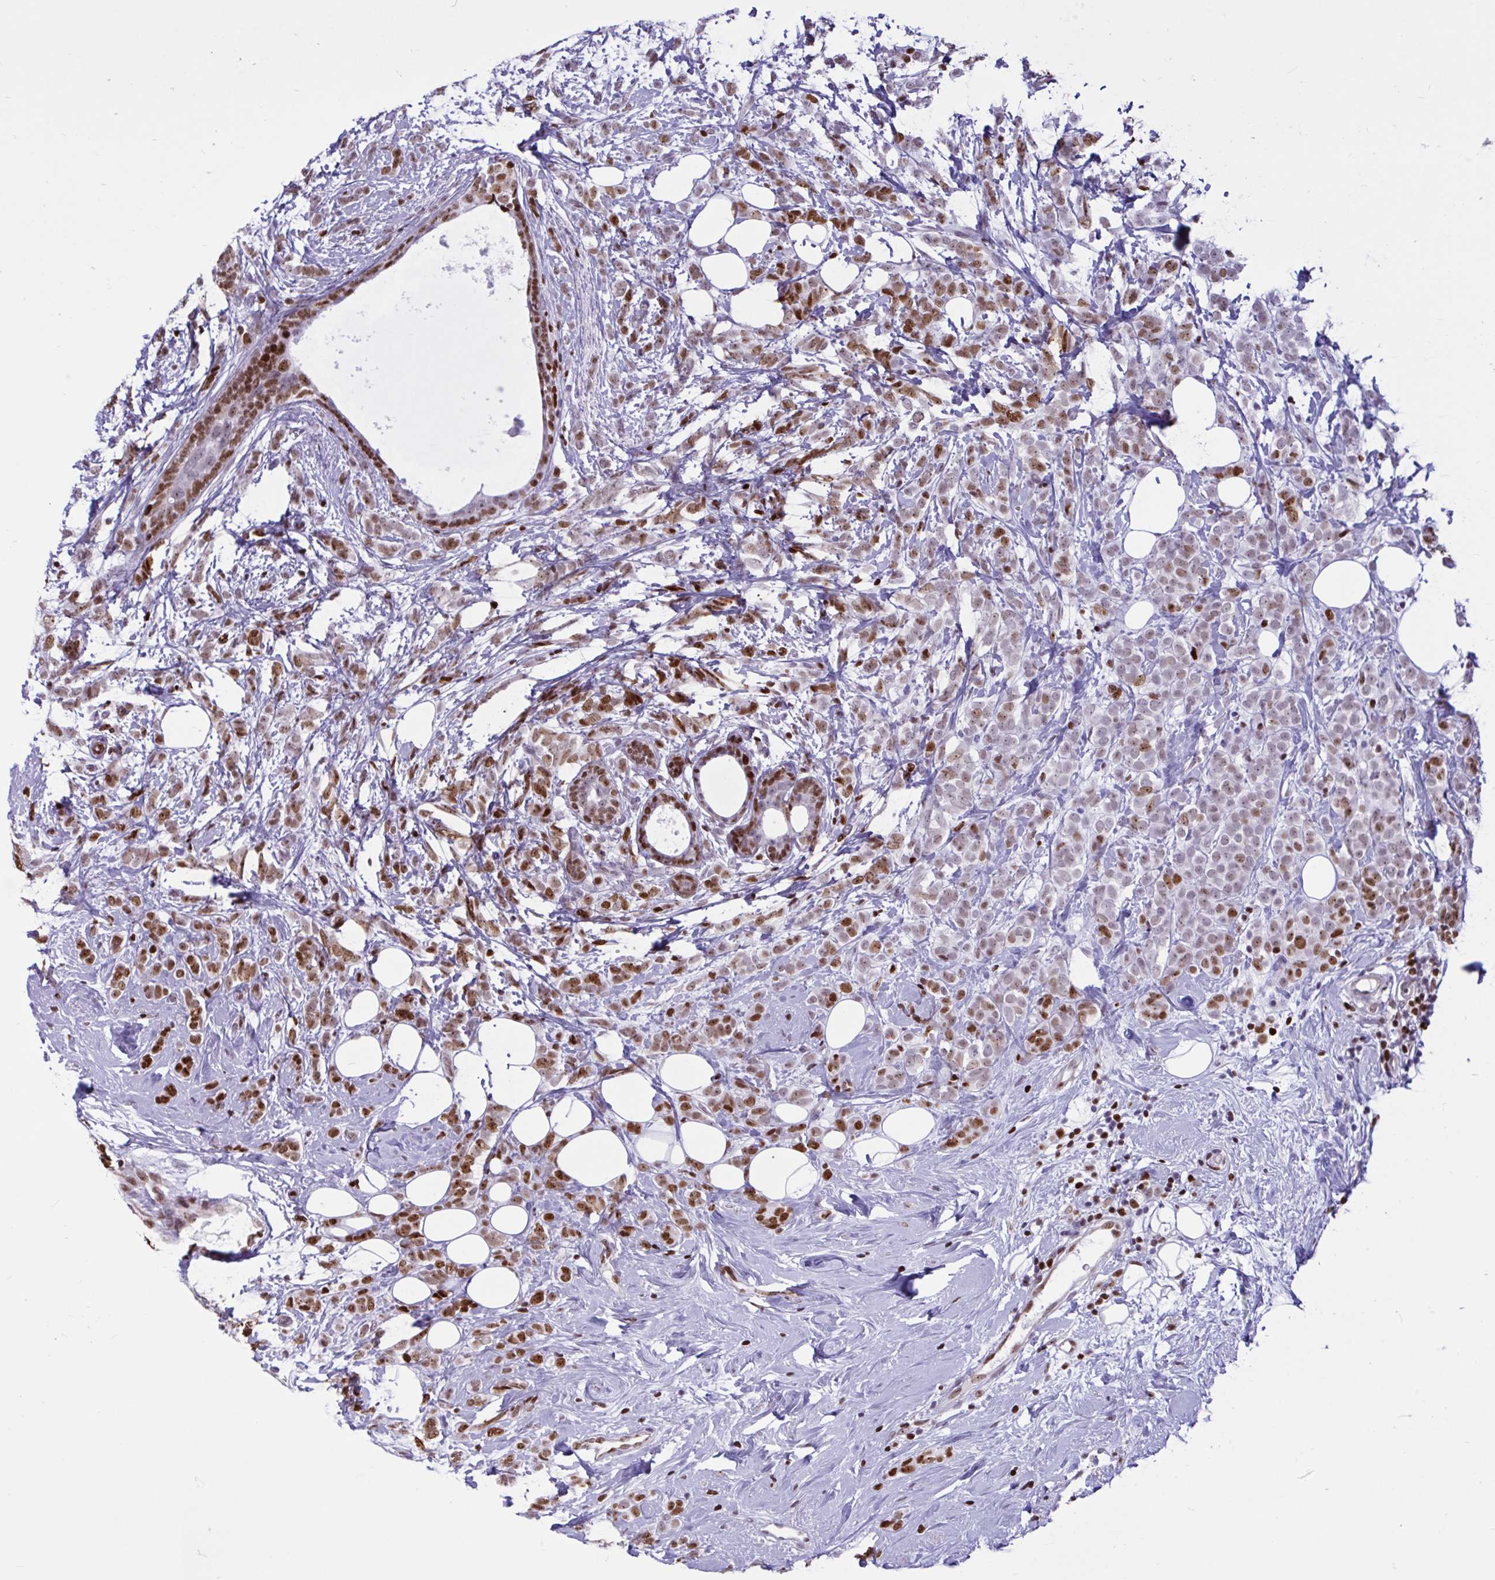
{"staining": {"intensity": "moderate", "quantity": "25%-75%", "location": "nuclear"}, "tissue": "breast cancer", "cell_type": "Tumor cells", "image_type": "cancer", "snomed": [{"axis": "morphology", "description": "Lobular carcinoma"}, {"axis": "topography", "description": "Breast"}], "caption": "Breast cancer tissue demonstrates moderate nuclear staining in about 25%-75% of tumor cells", "gene": "HMGB2", "patient": {"sex": "female", "age": 49}}